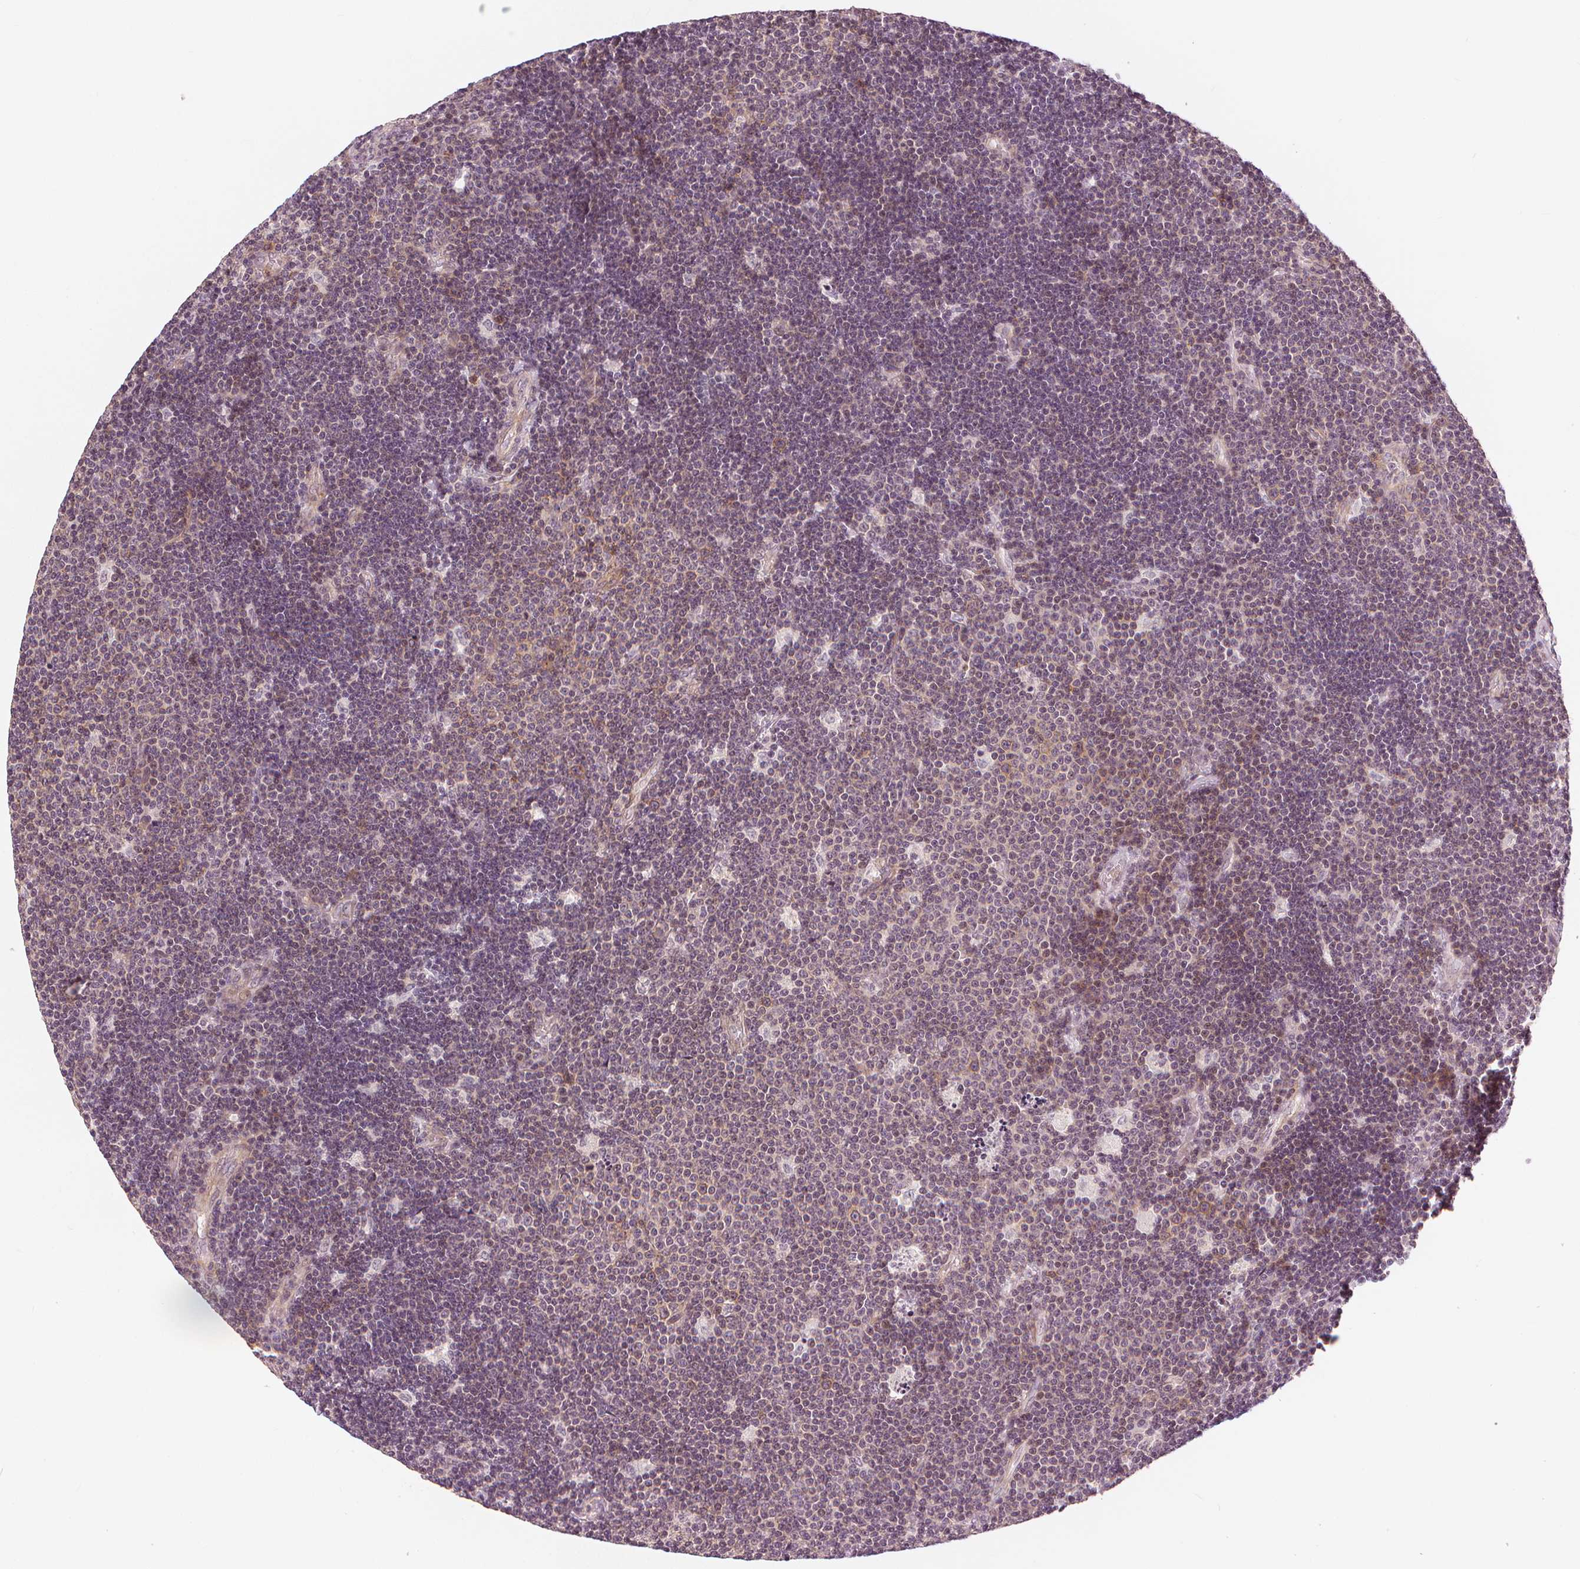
{"staining": {"intensity": "weak", "quantity": "25%-75%", "location": "nuclear"}, "tissue": "lymphoma", "cell_type": "Tumor cells", "image_type": "cancer", "snomed": [{"axis": "morphology", "description": "Malignant lymphoma, non-Hodgkin's type, Low grade"}, {"axis": "topography", "description": "Brain"}], "caption": "Immunohistochemistry micrograph of human lymphoma stained for a protein (brown), which reveals low levels of weak nuclear positivity in approximately 25%-75% of tumor cells.", "gene": "SLC34A1", "patient": {"sex": "female", "age": 66}}